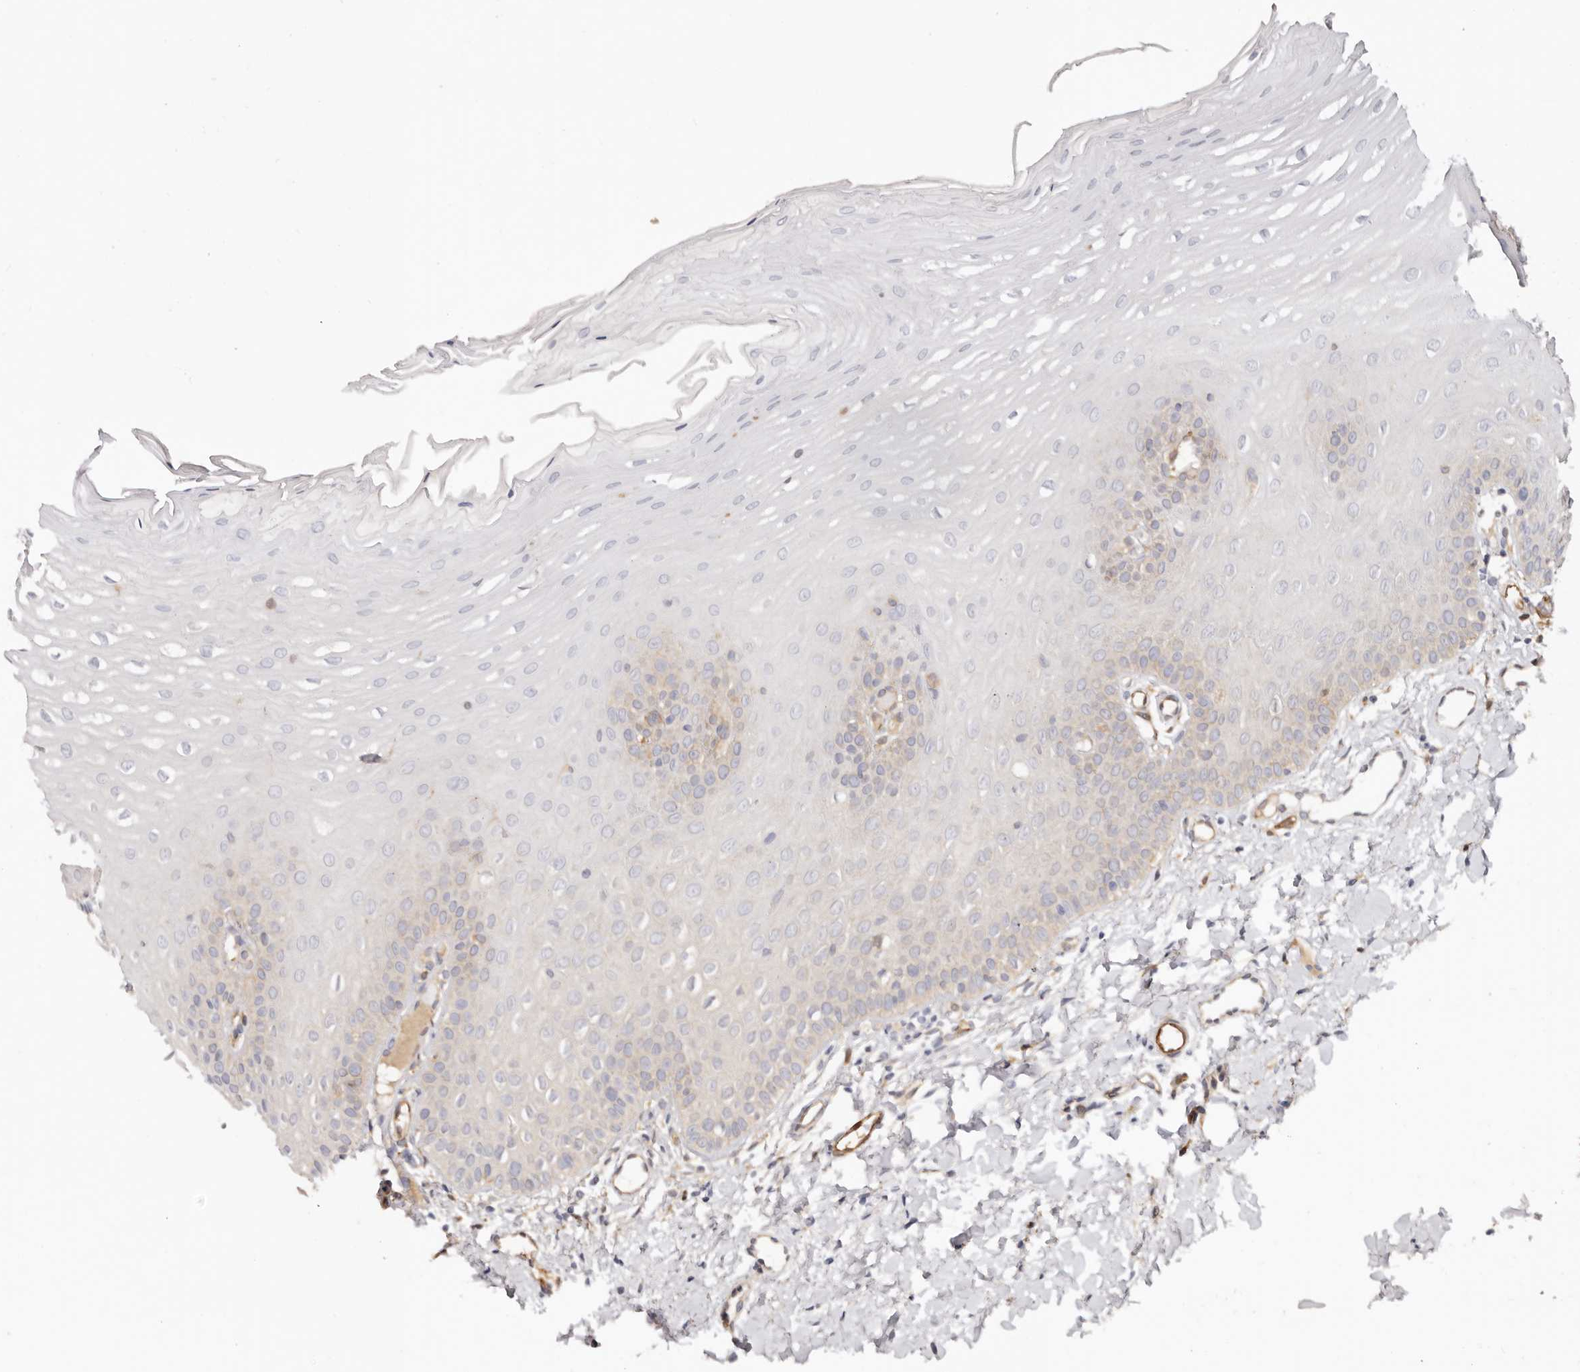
{"staining": {"intensity": "negative", "quantity": "none", "location": "none"}, "tissue": "oral mucosa", "cell_type": "Squamous epithelial cells", "image_type": "normal", "snomed": [{"axis": "morphology", "description": "Normal tissue, NOS"}, {"axis": "topography", "description": "Oral tissue"}], "caption": "This is an immunohistochemistry (IHC) photomicrograph of benign human oral mucosa. There is no staining in squamous epithelial cells.", "gene": "LAP3", "patient": {"sex": "female", "age": 39}}